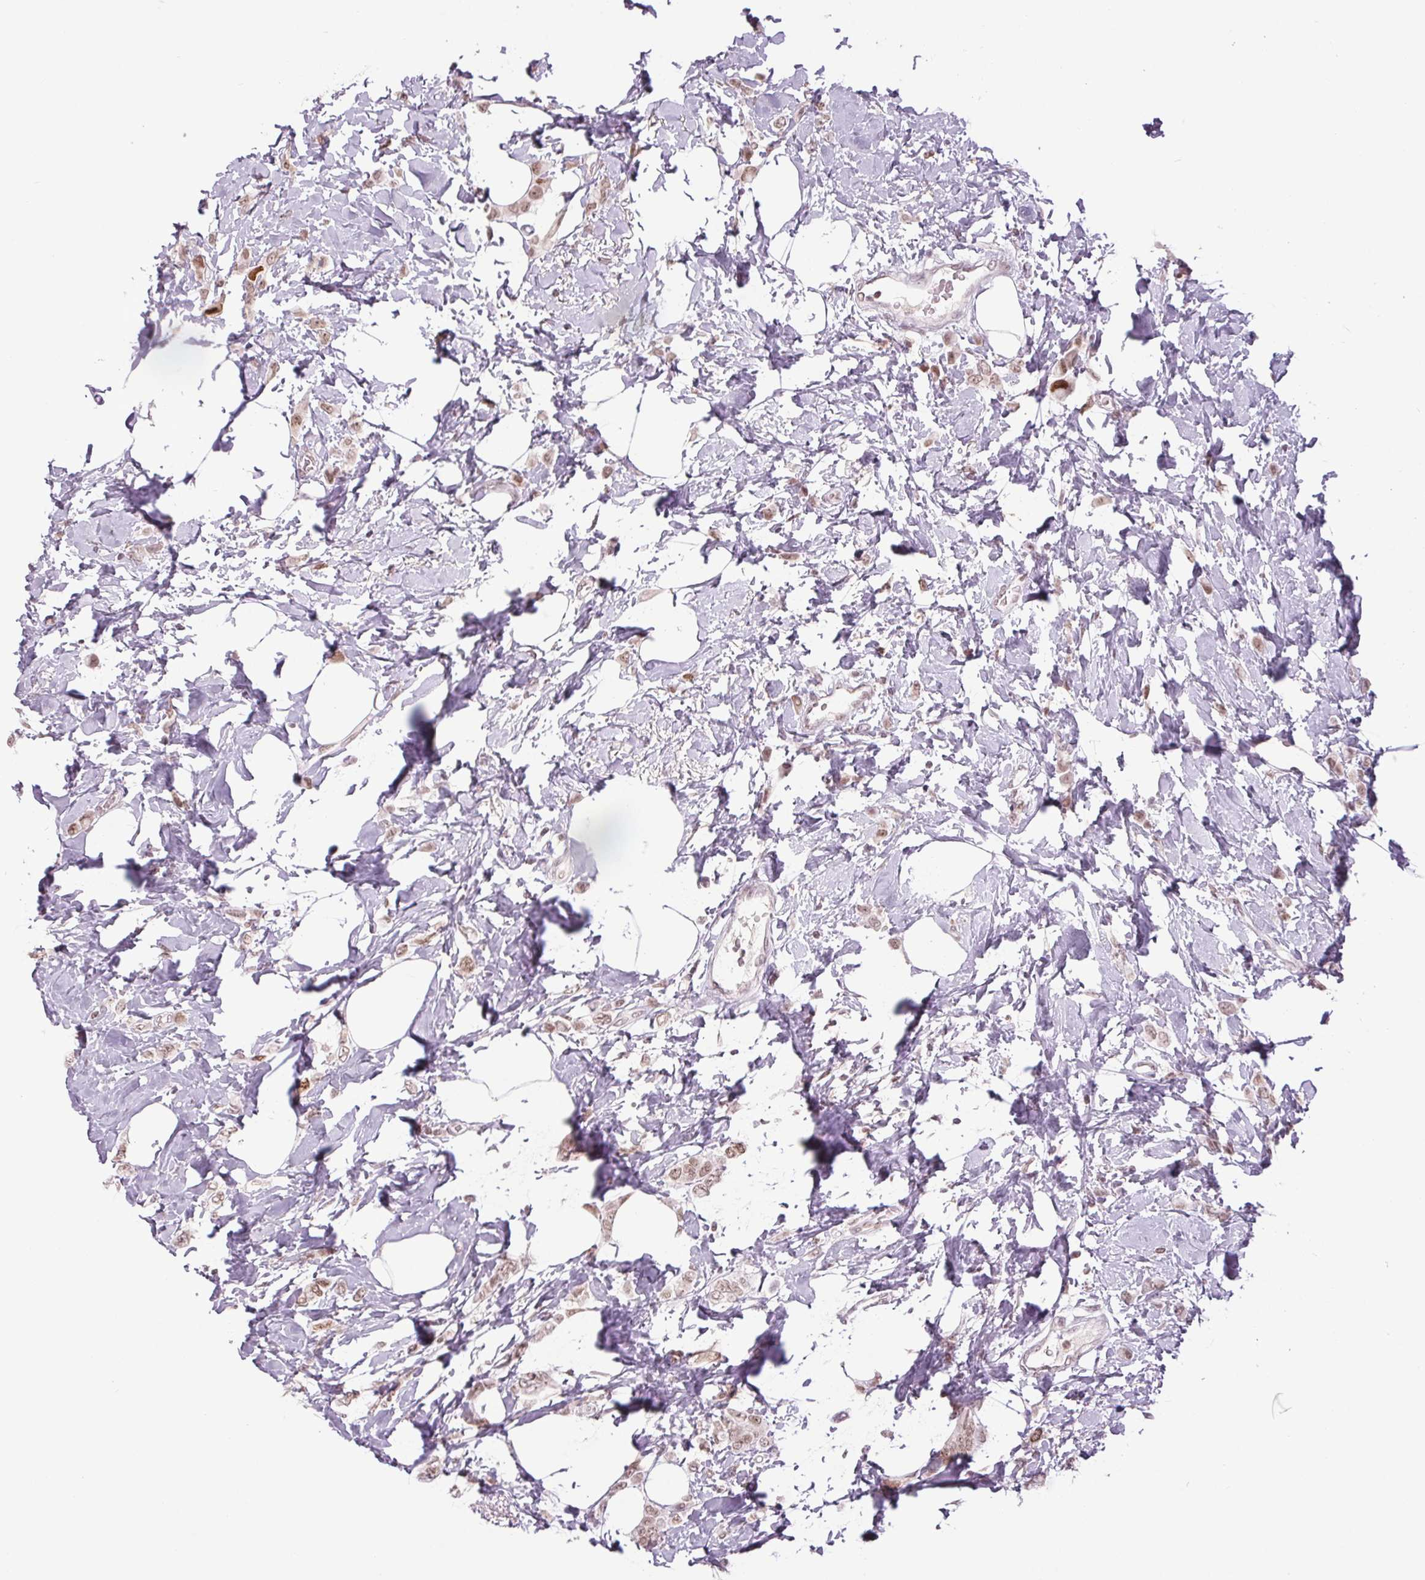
{"staining": {"intensity": "weak", "quantity": ">75%", "location": "nuclear"}, "tissue": "breast cancer", "cell_type": "Tumor cells", "image_type": "cancer", "snomed": [{"axis": "morphology", "description": "Lobular carcinoma"}, {"axis": "topography", "description": "Breast"}], "caption": "Immunohistochemical staining of breast cancer (lobular carcinoma) reveals low levels of weak nuclear positivity in about >75% of tumor cells.", "gene": "SMIM6", "patient": {"sex": "female", "age": 66}}